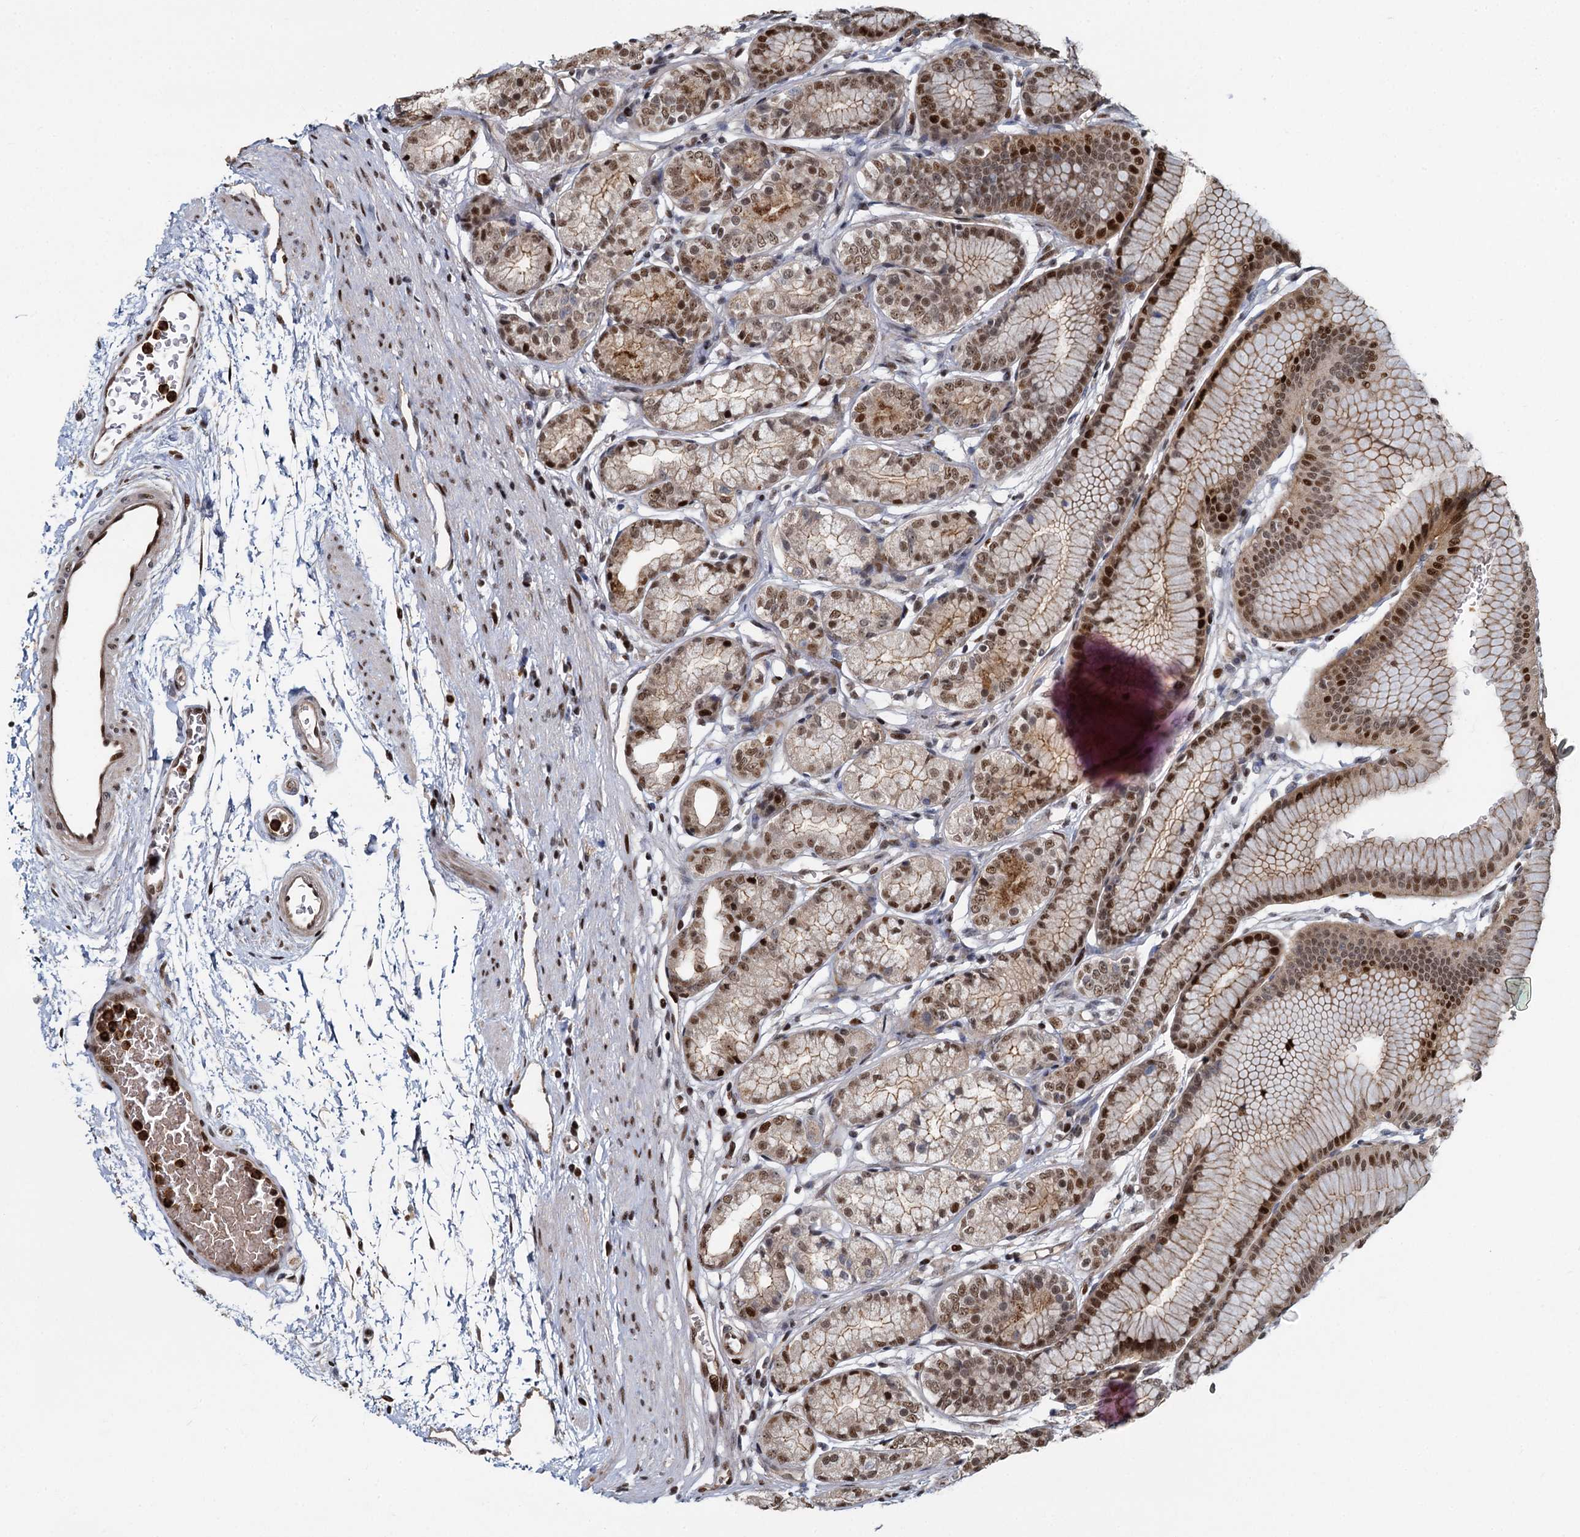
{"staining": {"intensity": "strong", "quantity": ">75%", "location": "nuclear"}, "tissue": "stomach", "cell_type": "Glandular cells", "image_type": "normal", "snomed": [{"axis": "morphology", "description": "Normal tissue, NOS"}, {"axis": "morphology", "description": "Adenocarcinoma, NOS"}, {"axis": "morphology", "description": "Adenocarcinoma, High grade"}, {"axis": "topography", "description": "Stomach, upper"}, {"axis": "topography", "description": "Stomach"}], "caption": "Immunohistochemical staining of unremarkable stomach demonstrates >75% levels of strong nuclear protein expression in about >75% of glandular cells.", "gene": "ANKRD49", "patient": {"sex": "female", "age": 65}}